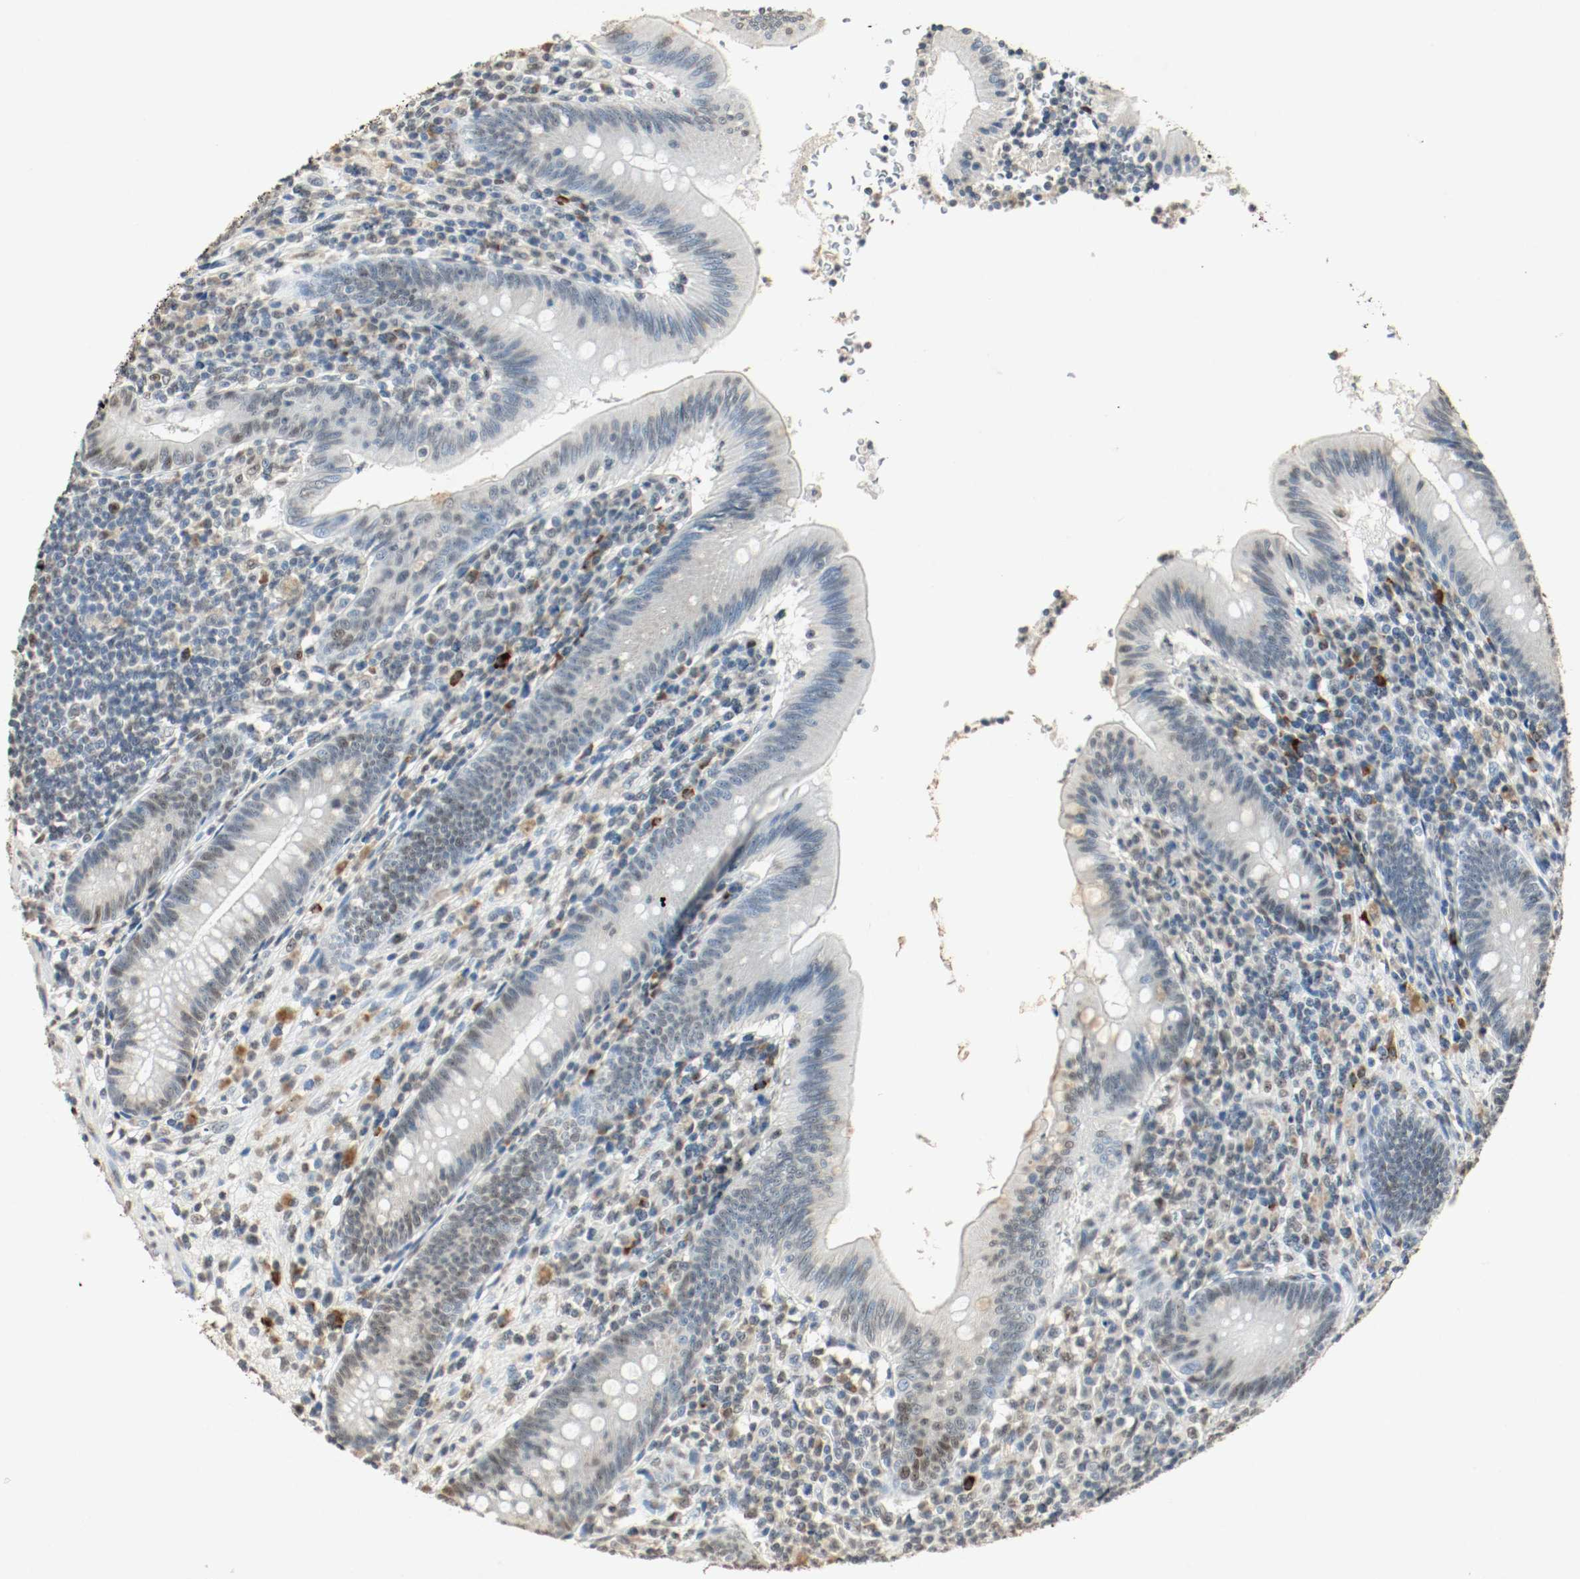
{"staining": {"intensity": "weak", "quantity": "25%-75%", "location": "nuclear"}, "tissue": "appendix", "cell_type": "Glandular cells", "image_type": "normal", "snomed": [{"axis": "morphology", "description": "Normal tissue, NOS"}, {"axis": "morphology", "description": "Inflammation, NOS"}, {"axis": "topography", "description": "Appendix"}], "caption": "Approximately 25%-75% of glandular cells in unremarkable appendix exhibit weak nuclear protein positivity as visualized by brown immunohistochemical staining.", "gene": "DNMT1", "patient": {"sex": "male", "age": 46}}